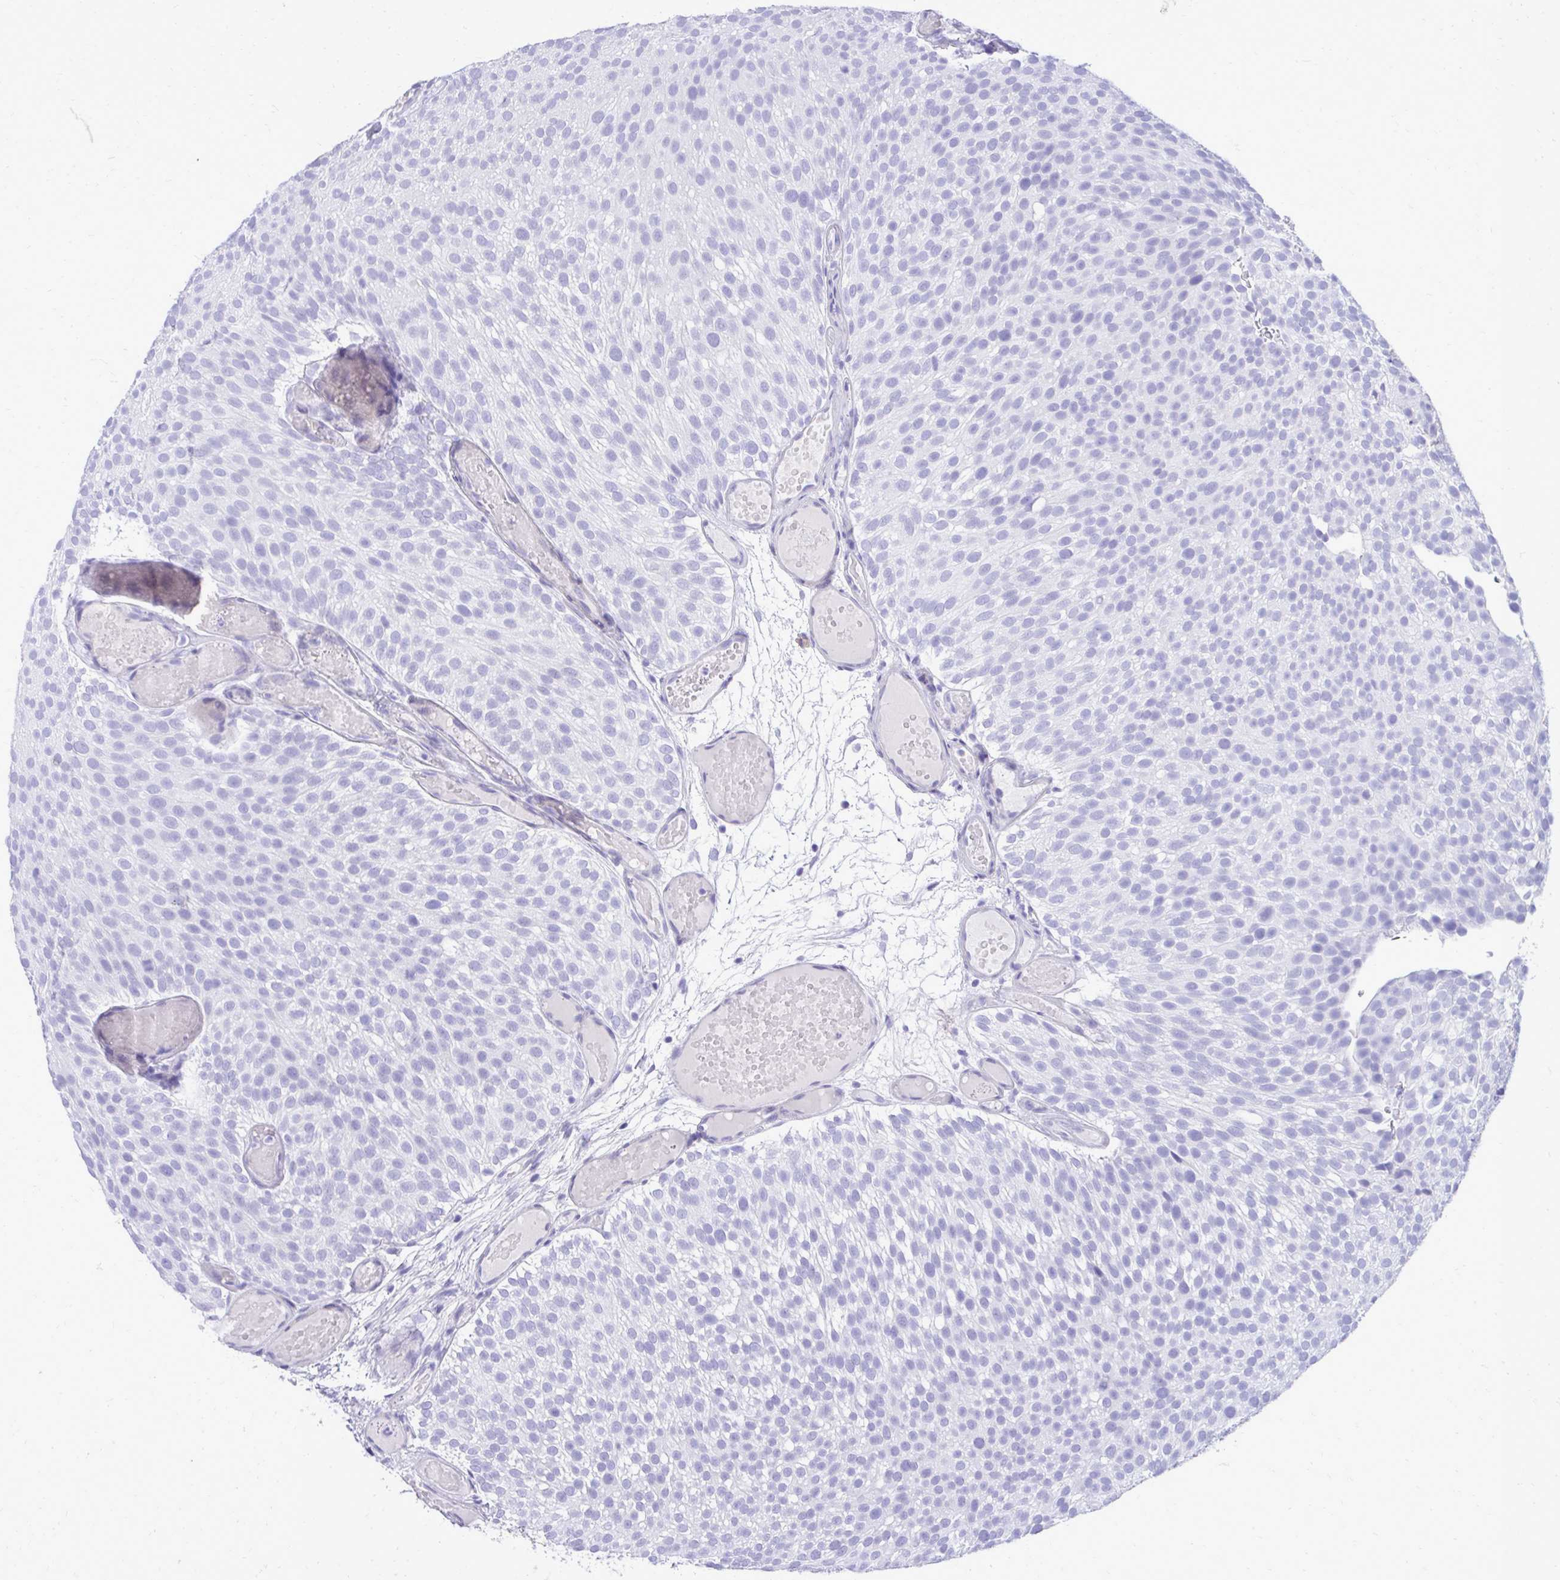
{"staining": {"intensity": "negative", "quantity": "none", "location": "none"}, "tissue": "urothelial cancer", "cell_type": "Tumor cells", "image_type": "cancer", "snomed": [{"axis": "morphology", "description": "Urothelial carcinoma, Low grade"}, {"axis": "topography", "description": "Urinary bladder"}], "caption": "Urothelial cancer was stained to show a protein in brown. There is no significant staining in tumor cells. The staining was performed using DAB to visualize the protein expression in brown, while the nuclei were stained in blue with hematoxylin (Magnification: 20x).", "gene": "ANKDD1B", "patient": {"sex": "male", "age": 78}}